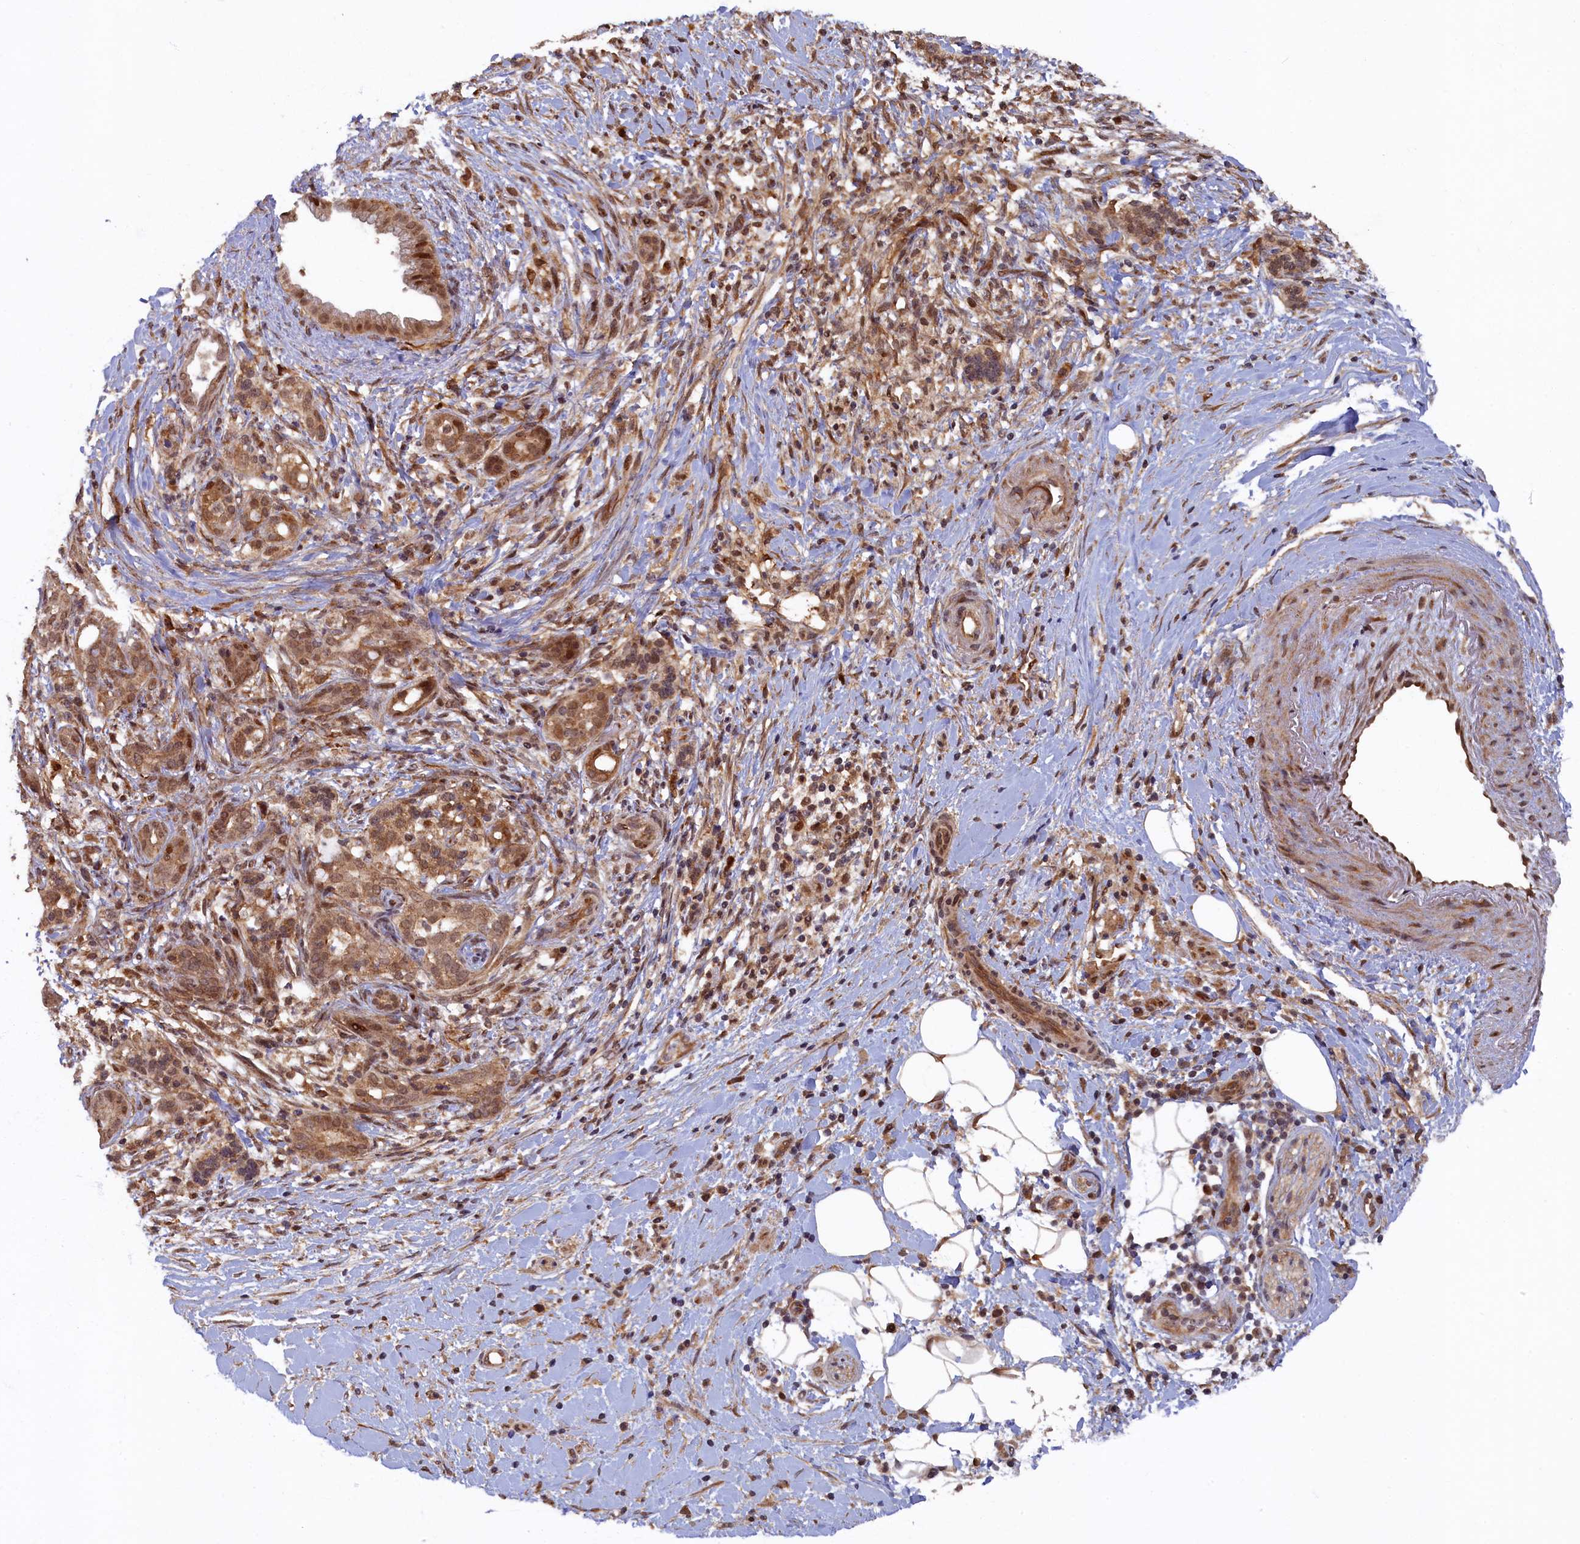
{"staining": {"intensity": "moderate", "quantity": ">75%", "location": "cytoplasmic/membranous,nuclear"}, "tissue": "pancreatic cancer", "cell_type": "Tumor cells", "image_type": "cancer", "snomed": [{"axis": "morphology", "description": "Adenocarcinoma, NOS"}, {"axis": "topography", "description": "Pancreas"}], "caption": "Moderate cytoplasmic/membranous and nuclear protein staining is seen in about >75% of tumor cells in pancreatic cancer (adenocarcinoma).", "gene": "BRCA1", "patient": {"sex": "male", "age": 58}}